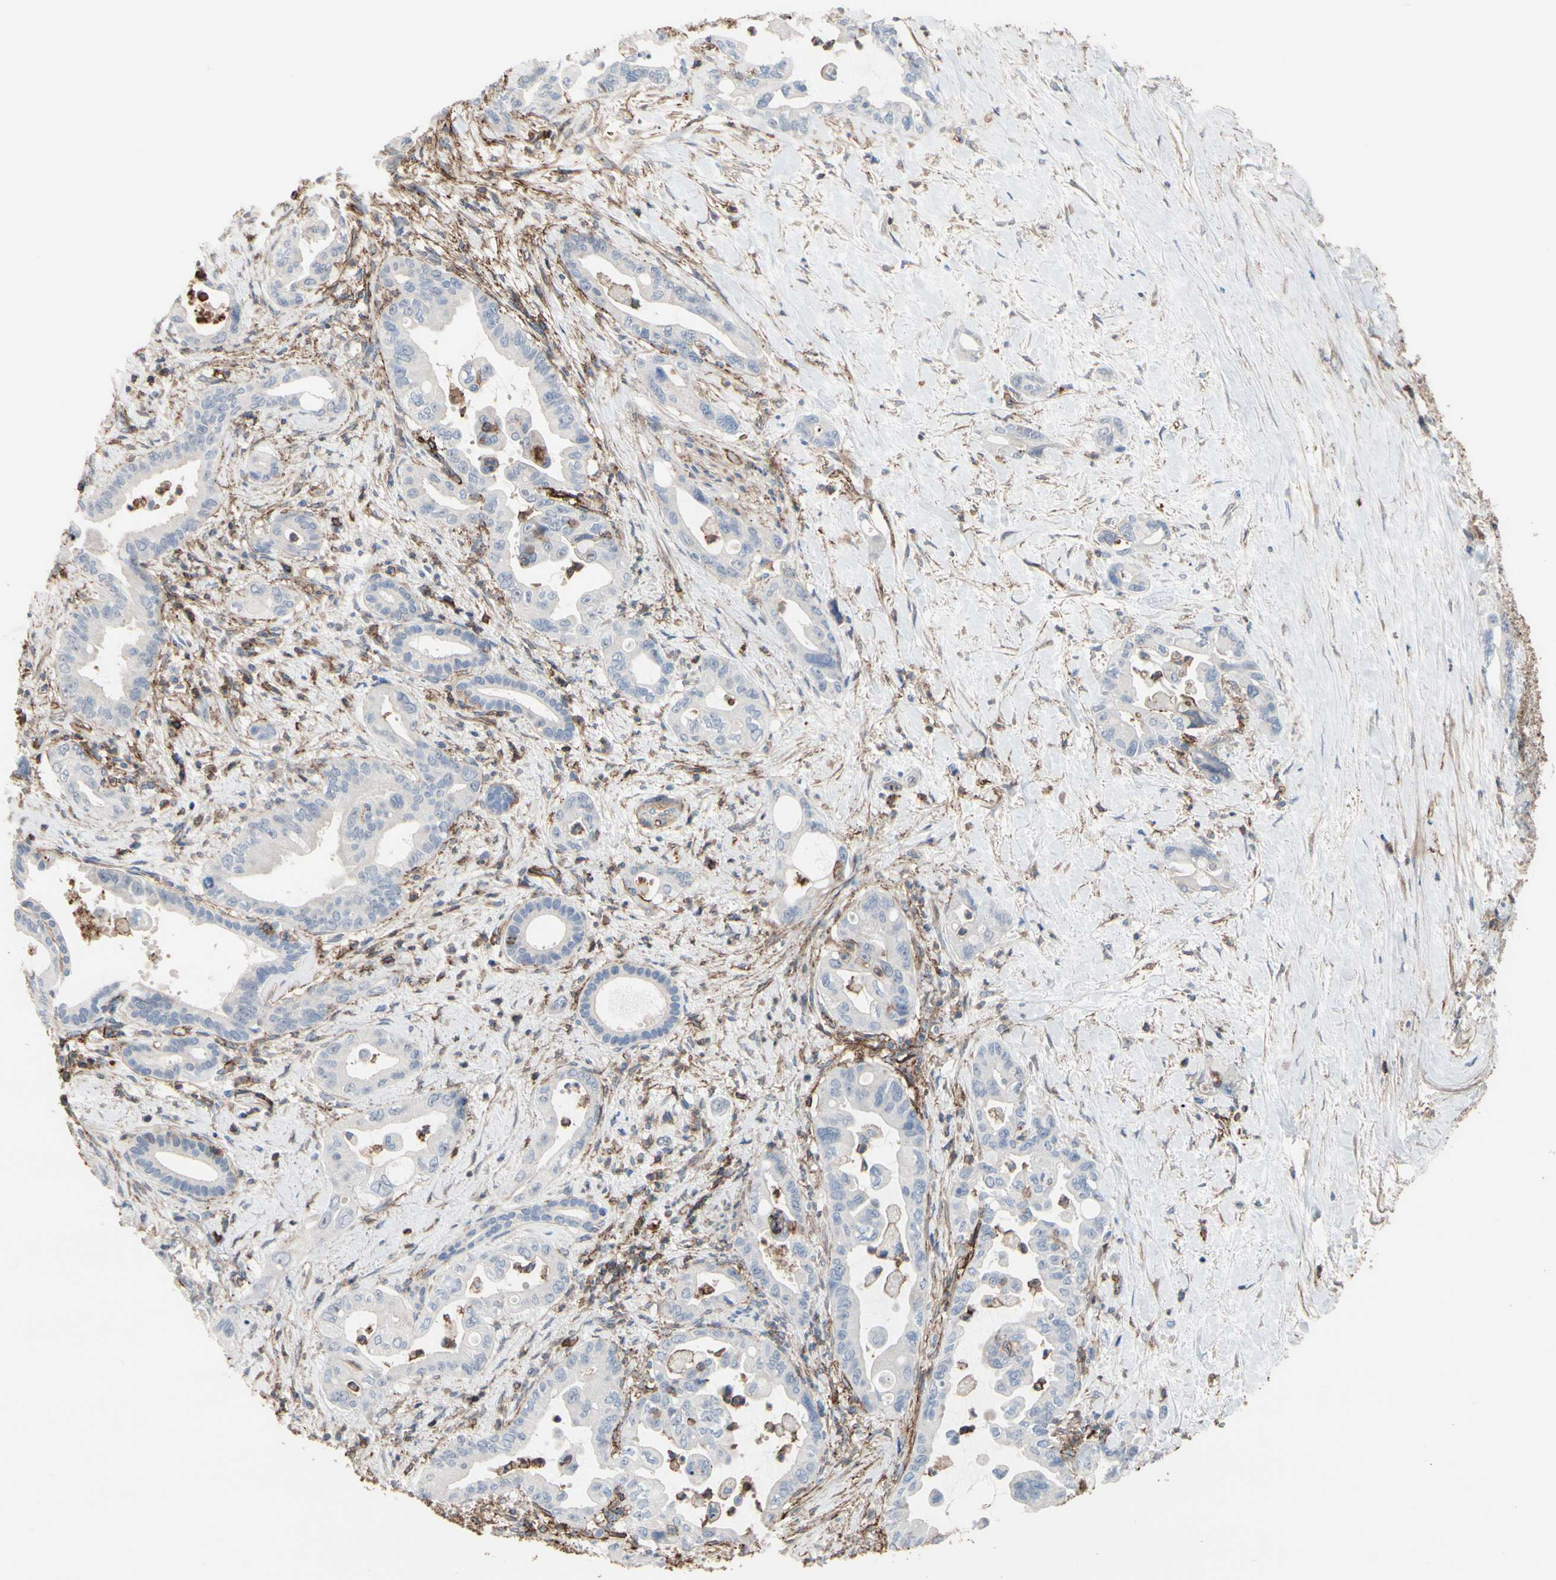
{"staining": {"intensity": "negative", "quantity": "none", "location": "none"}, "tissue": "pancreatic cancer", "cell_type": "Tumor cells", "image_type": "cancer", "snomed": [{"axis": "morphology", "description": "Adenocarcinoma, NOS"}, {"axis": "topography", "description": "Pancreas"}], "caption": "The immunohistochemistry image has no significant staining in tumor cells of adenocarcinoma (pancreatic) tissue.", "gene": "ANXA6", "patient": {"sex": "male", "age": 70}}